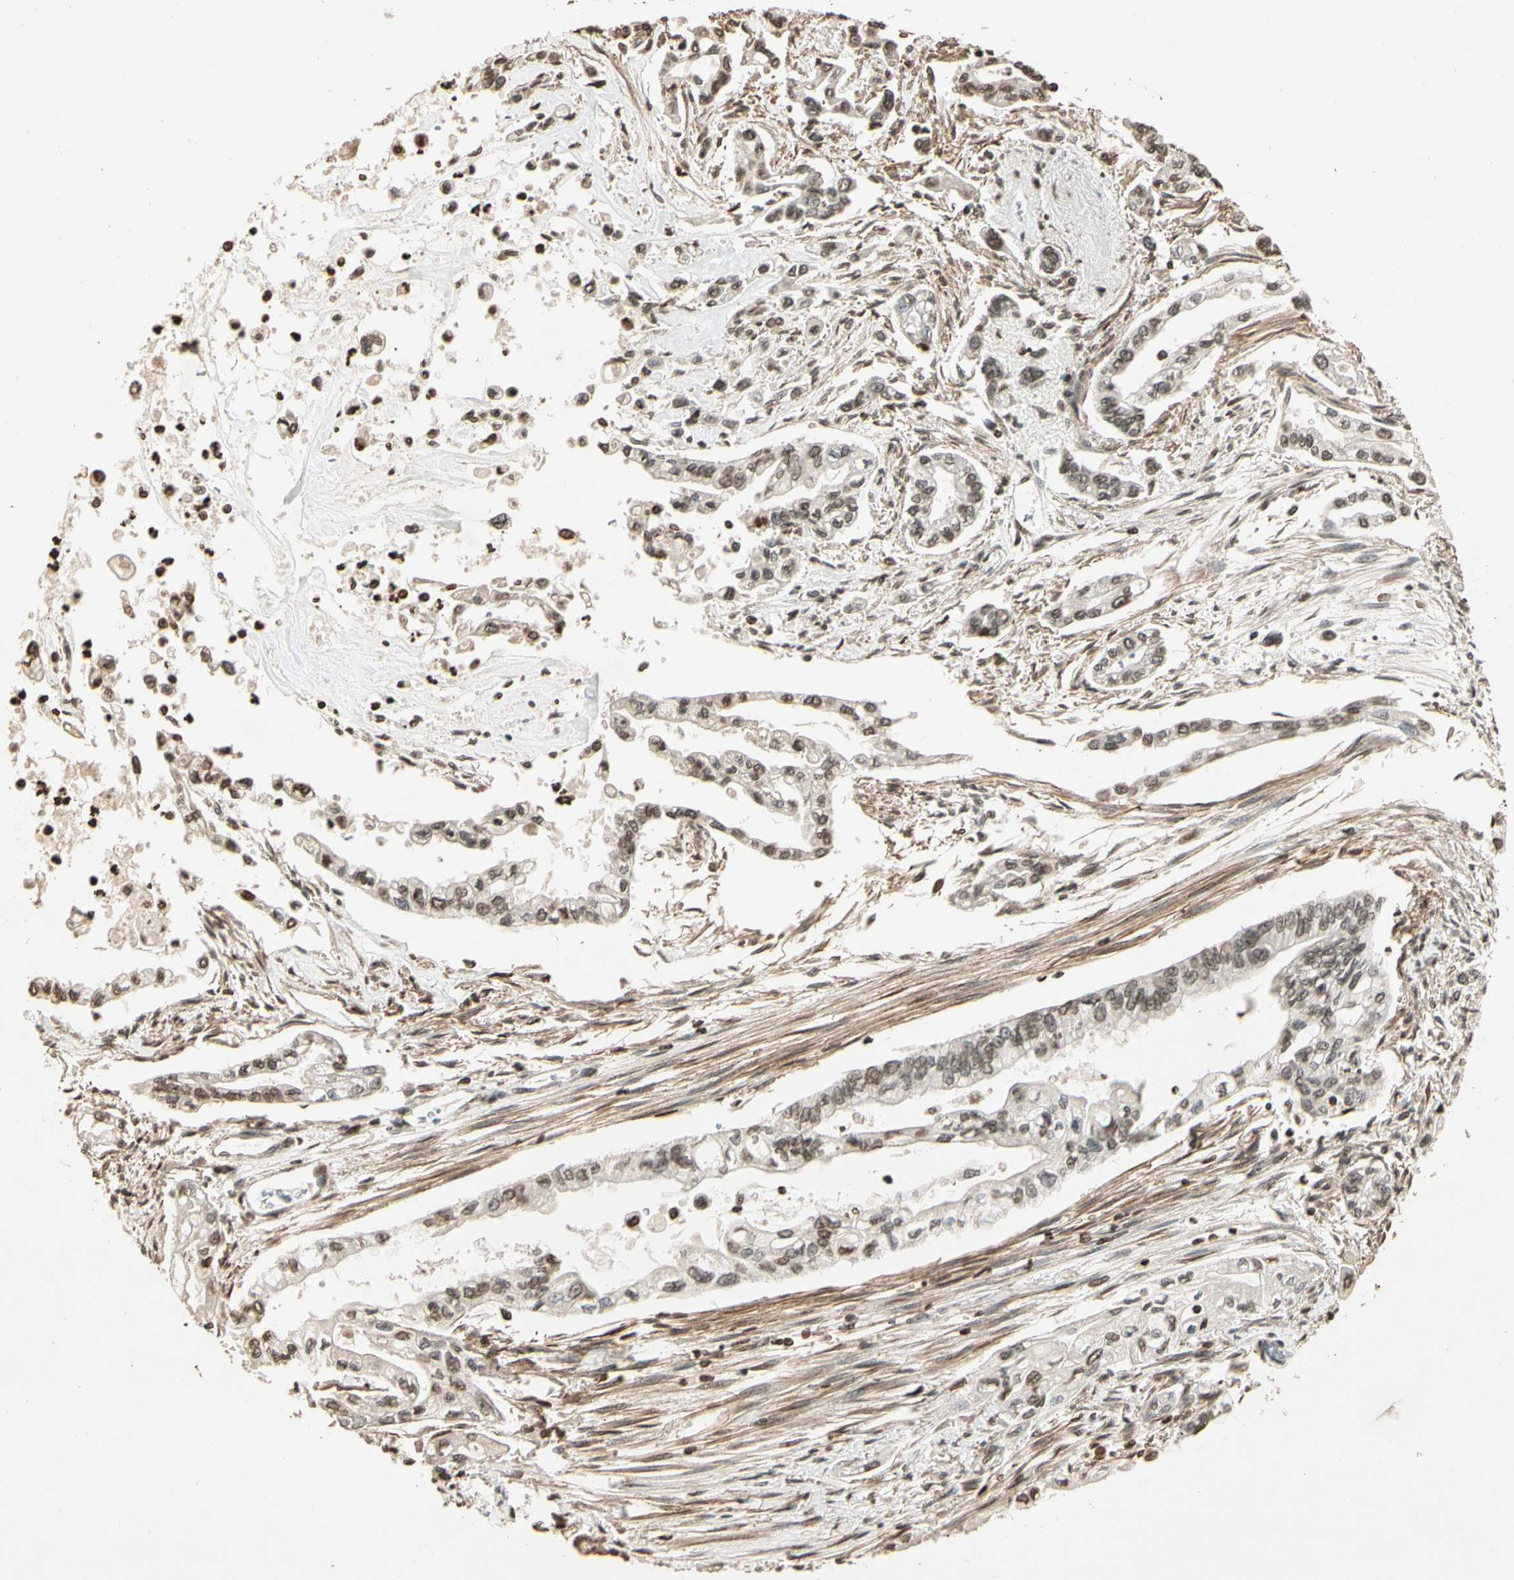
{"staining": {"intensity": "weak", "quantity": "25%-75%", "location": "cytoplasmic/membranous,nuclear"}, "tissue": "pancreatic cancer", "cell_type": "Tumor cells", "image_type": "cancer", "snomed": [{"axis": "morphology", "description": "Normal tissue, NOS"}, {"axis": "topography", "description": "Pancreas"}], "caption": "A micrograph of human pancreatic cancer stained for a protein exhibits weak cytoplasmic/membranous and nuclear brown staining in tumor cells.", "gene": "TOP1", "patient": {"sex": "male", "age": 42}}